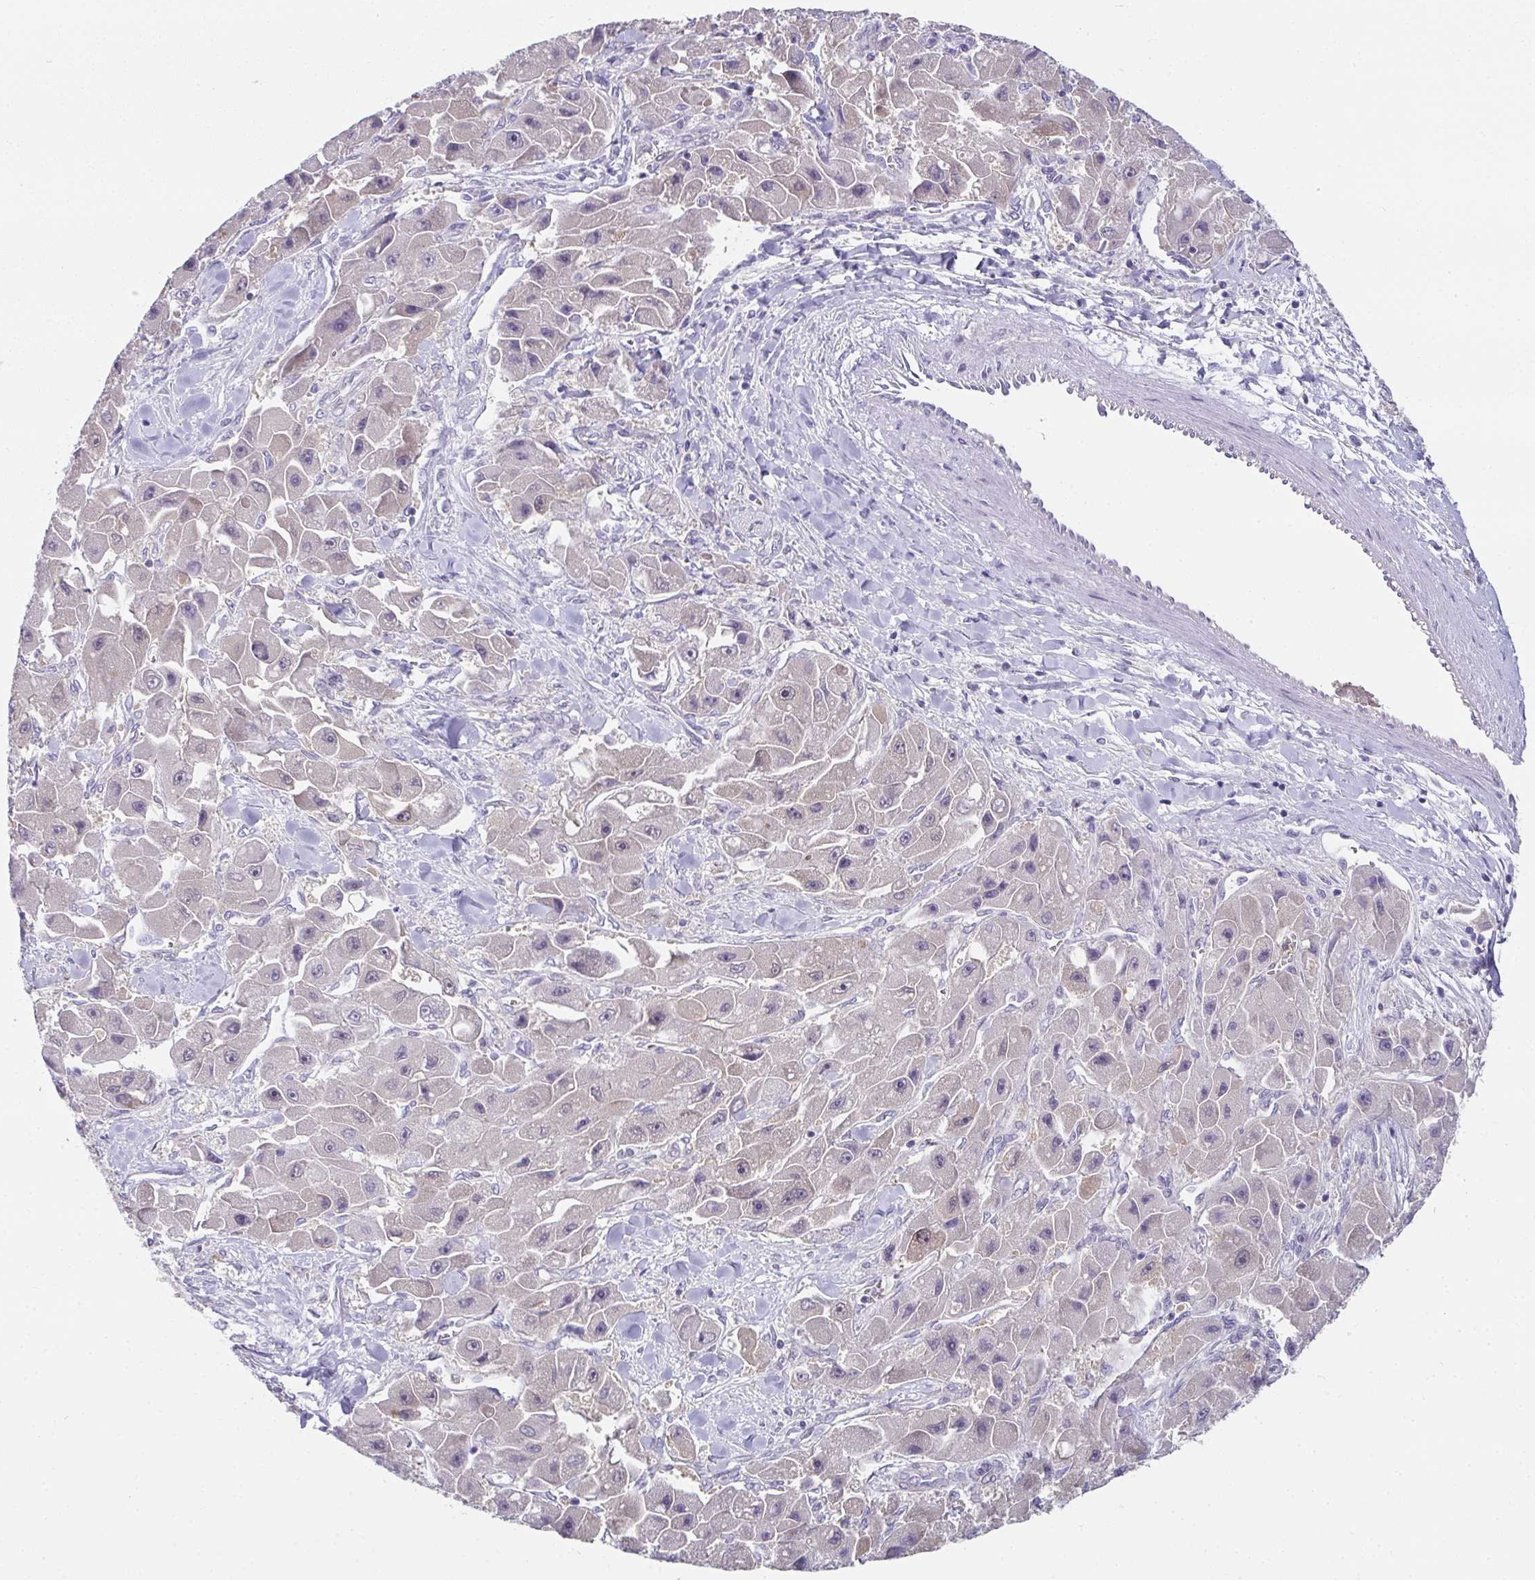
{"staining": {"intensity": "negative", "quantity": "none", "location": "none"}, "tissue": "liver cancer", "cell_type": "Tumor cells", "image_type": "cancer", "snomed": [{"axis": "morphology", "description": "Carcinoma, Hepatocellular, NOS"}, {"axis": "topography", "description": "Liver"}], "caption": "This is an immunohistochemistry (IHC) histopathology image of liver cancer (hepatocellular carcinoma). There is no positivity in tumor cells.", "gene": "RBP1", "patient": {"sex": "male", "age": 24}}